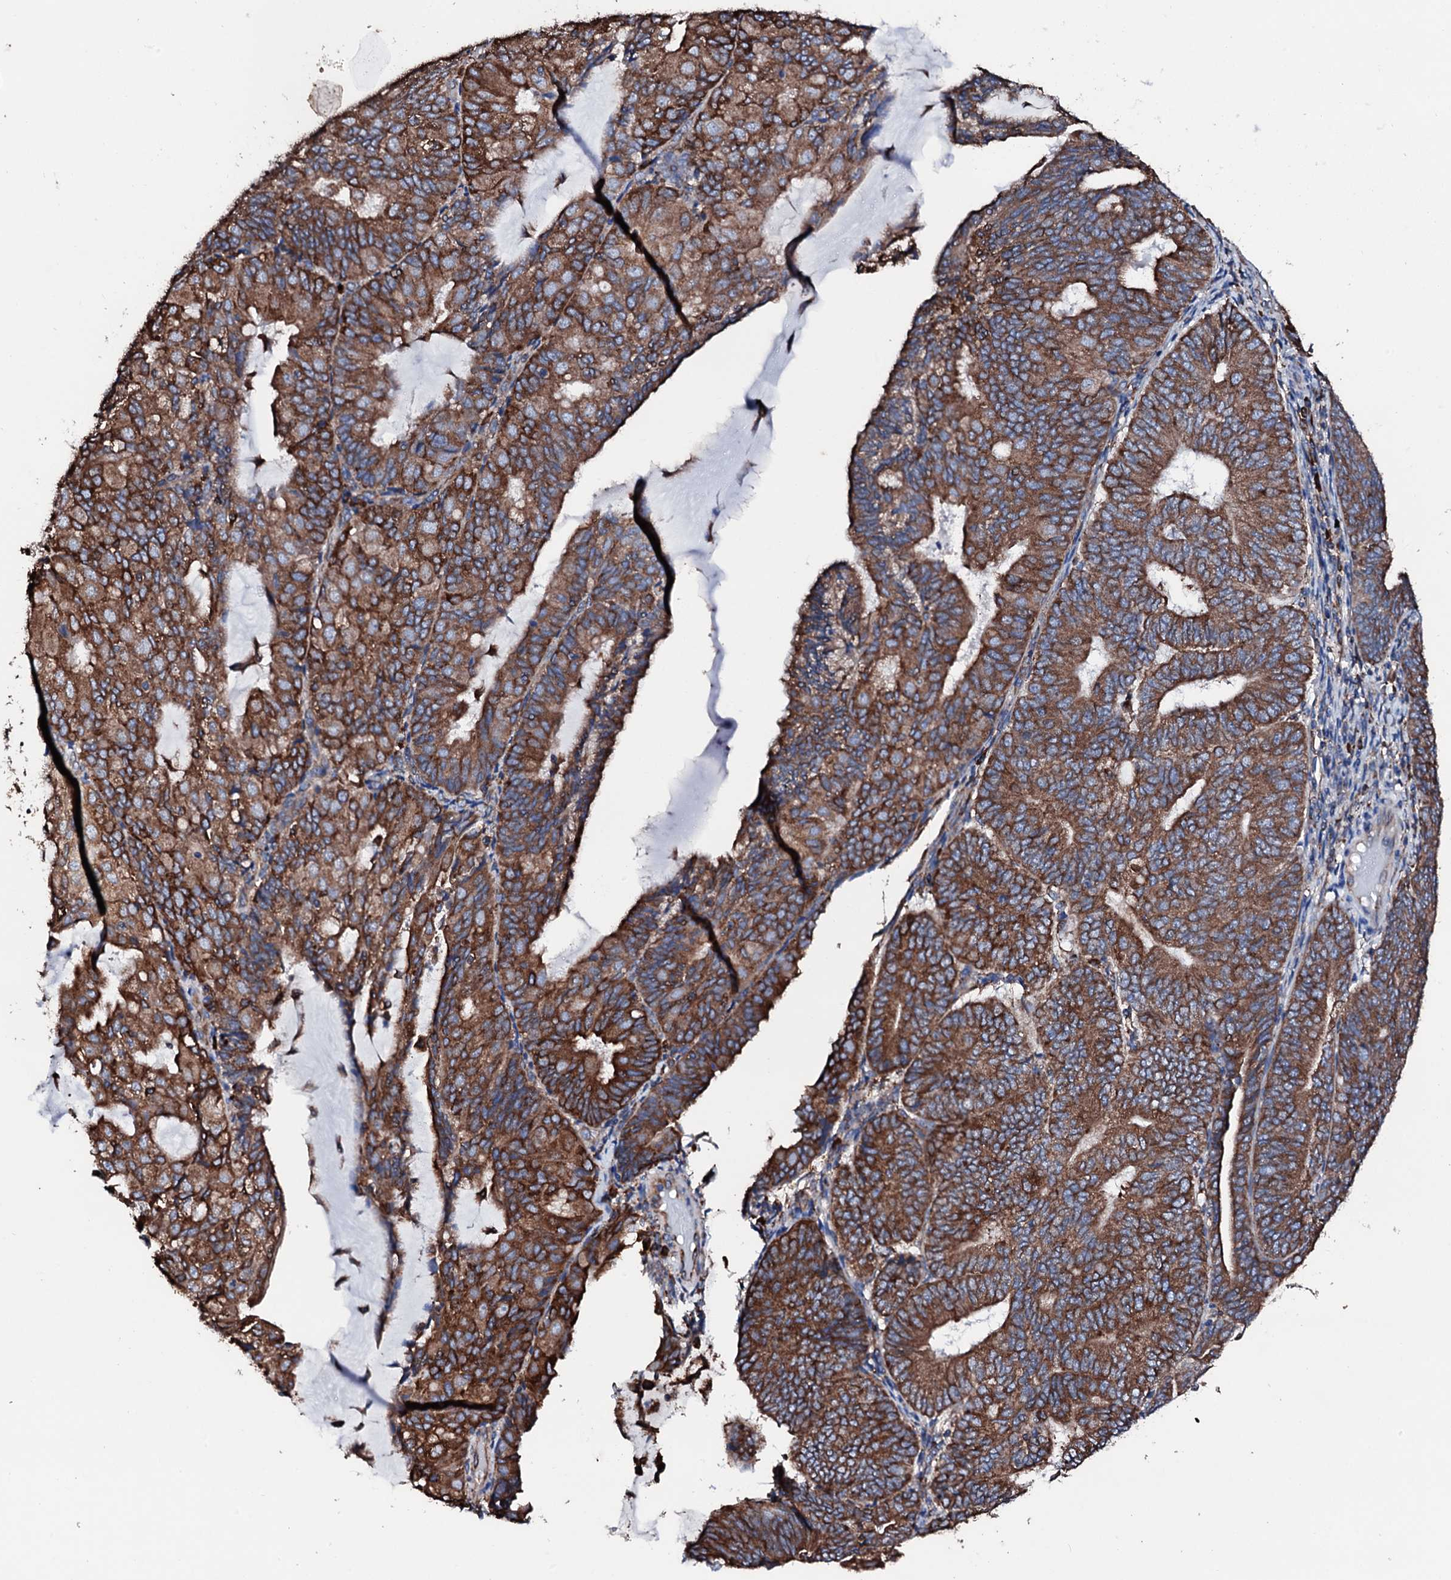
{"staining": {"intensity": "strong", "quantity": ">75%", "location": "cytoplasmic/membranous"}, "tissue": "endometrial cancer", "cell_type": "Tumor cells", "image_type": "cancer", "snomed": [{"axis": "morphology", "description": "Adenocarcinoma, NOS"}, {"axis": "topography", "description": "Endometrium"}], "caption": "Endometrial cancer stained with a protein marker displays strong staining in tumor cells.", "gene": "AMDHD1", "patient": {"sex": "female", "age": 81}}